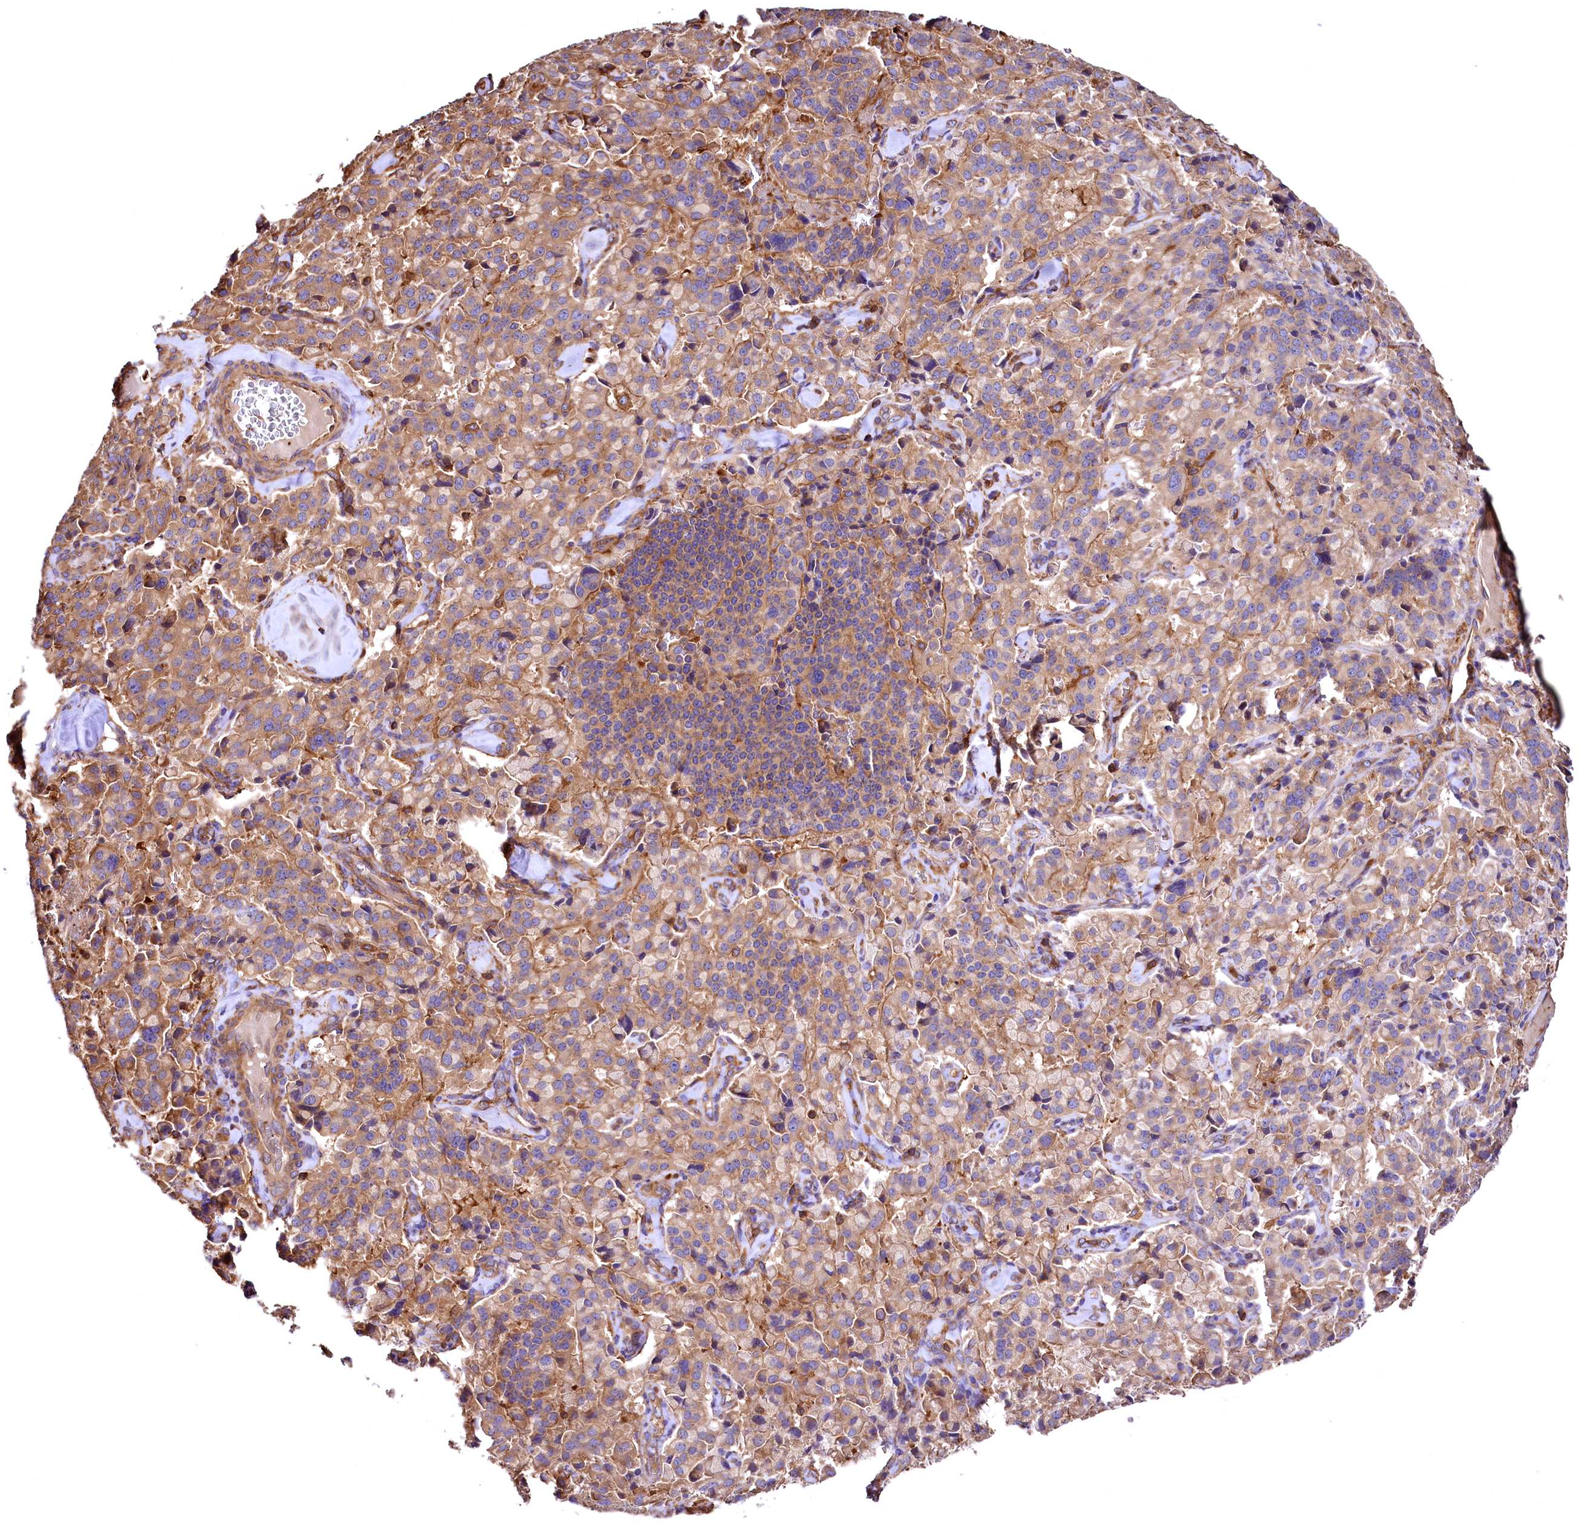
{"staining": {"intensity": "moderate", "quantity": ">75%", "location": "cytoplasmic/membranous"}, "tissue": "pancreatic cancer", "cell_type": "Tumor cells", "image_type": "cancer", "snomed": [{"axis": "morphology", "description": "Adenocarcinoma, NOS"}, {"axis": "topography", "description": "Pancreas"}], "caption": "Adenocarcinoma (pancreatic) stained for a protein displays moderate cytoplasmic/membranous positivity in tumor cells. The staining is performed using DAB brown chromogen to label protein expression. The nuclei are counter-stained blue using hematoxylin.", "gene": "RARS2", "patient": {"sex": "male", "age": 65}}